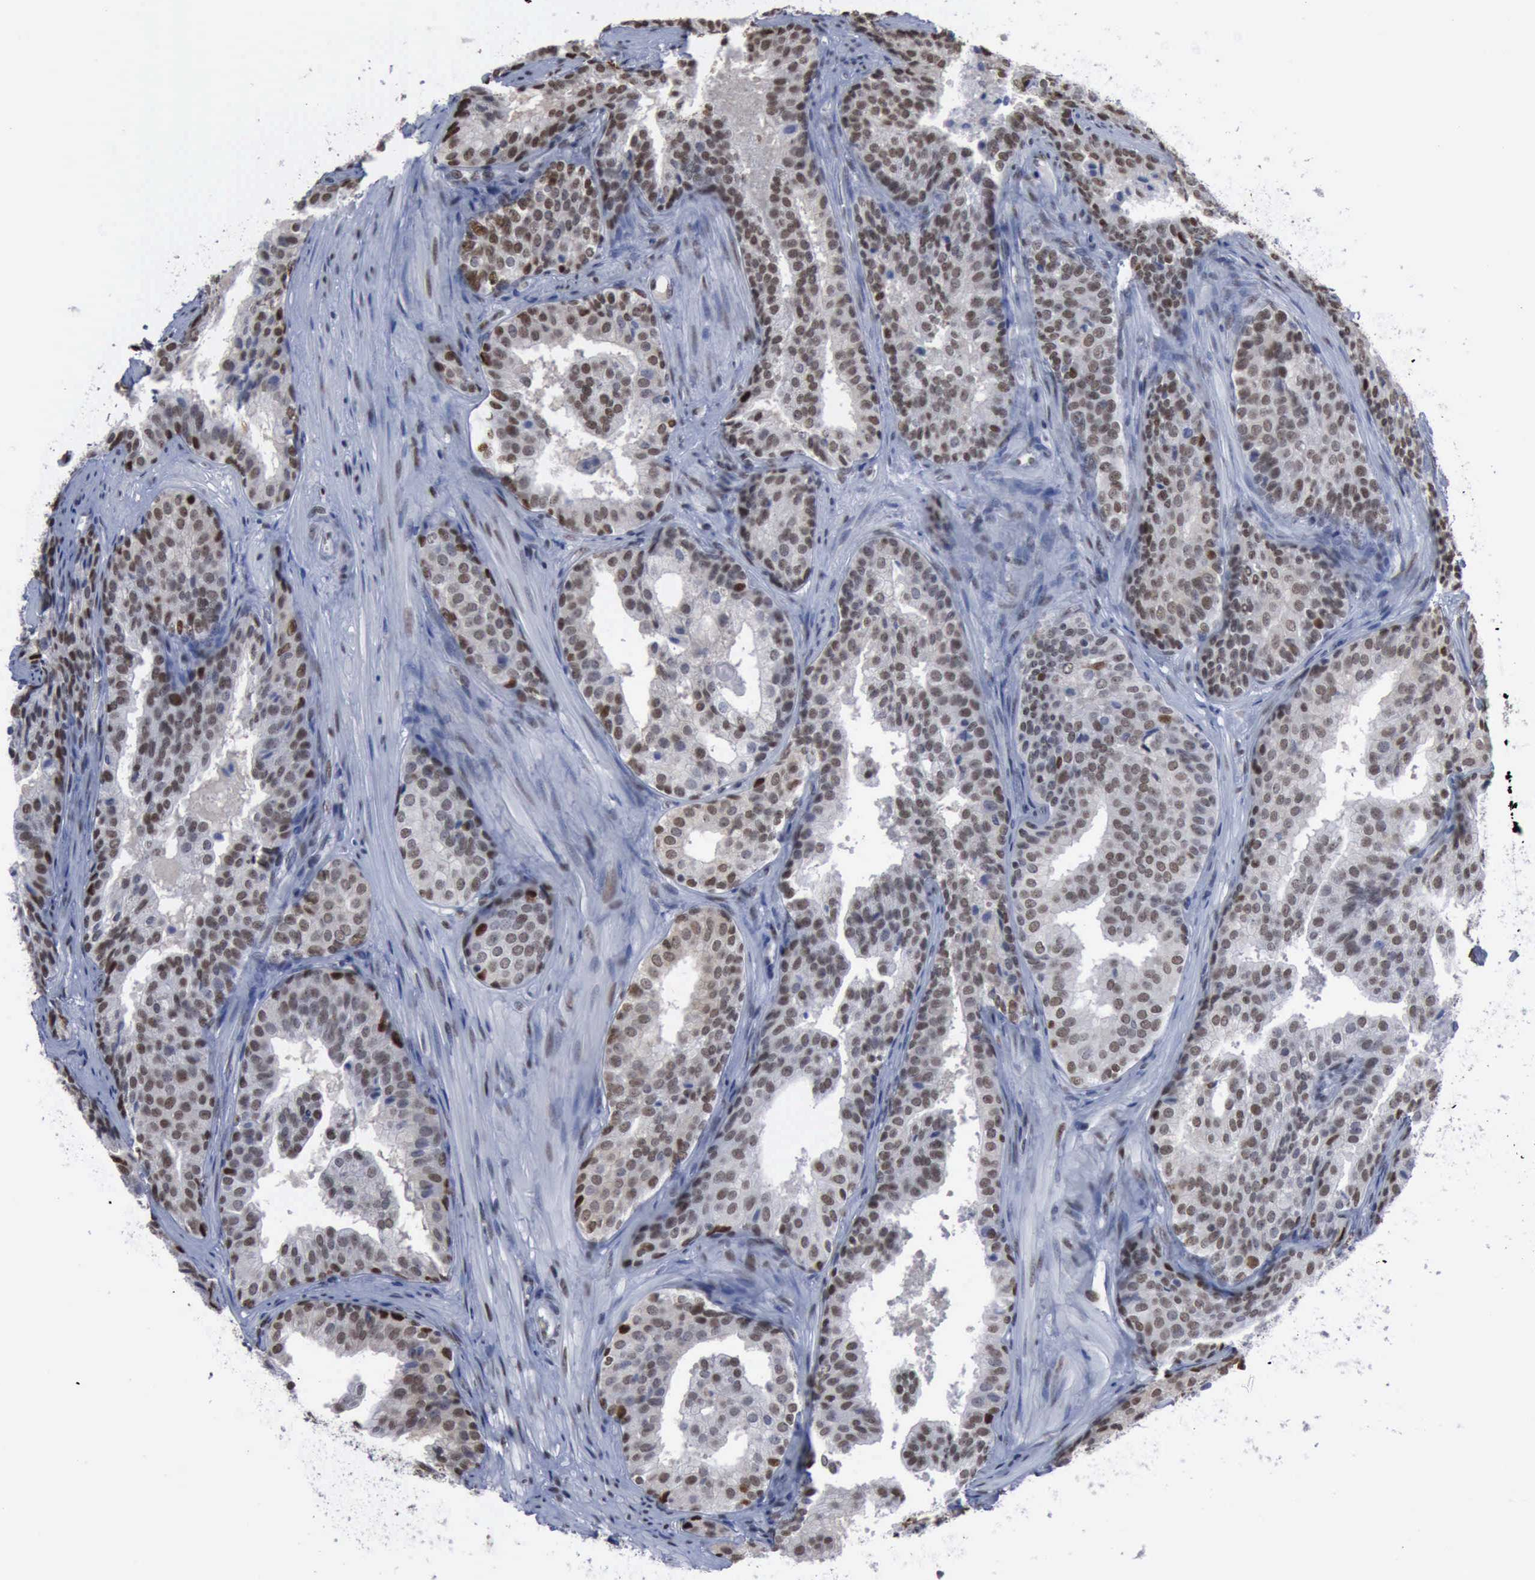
{"staining": {"intensity": "strong", "quantity": ">75%", "location": "nuclear"}, "tissue": "prostate cancer", "cell_type": "Tumor cells", "image_type": "cancer", "snomed": [{"axis": "morphology", "description": "Adenocarcinoma, Low grade"}, {"axis": "topography", "description": "Prostate"}], "caption": "Prostate adenocarcinoma (low-grade) stained for a protein (brown) demonstrates strong nuclear positive staining in approximately >75% of tumor cells.", "gene": "PCNA", "patient": {"sex": "male", "age": 69}}